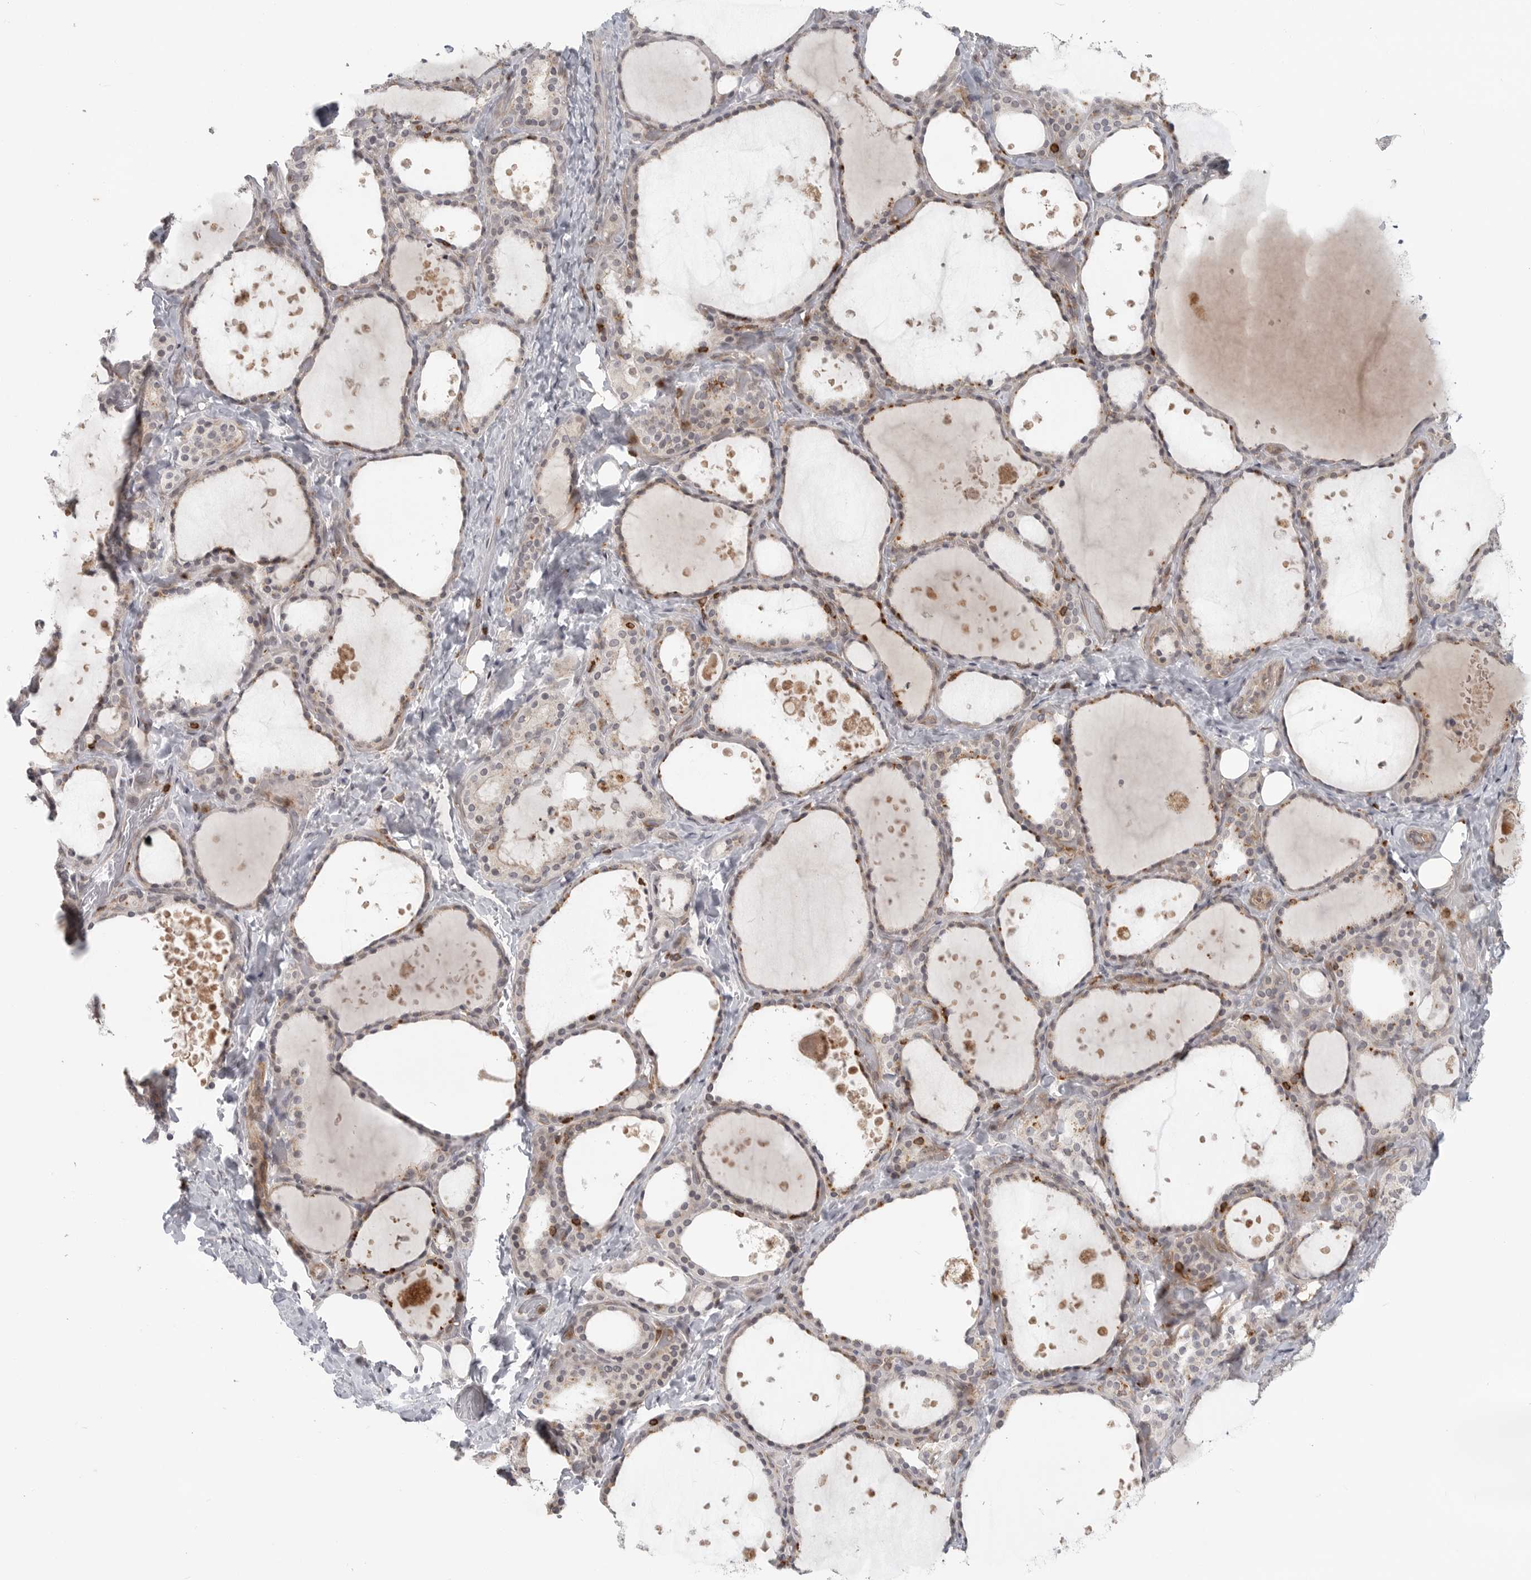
{"staining": {"intensity": "weak", "quantity": "<25%", "location": "cytoplasmic/membranous"}, "tissue": "thyroid gland", "cell_type": "Glandular cells", "image_type": "normal", "snomed": [{"axis": "morphology", "description": "Normal tissue, NOS"}, {"axis": "topography", "description": "Thyroid gland"}], "caption": "DAB (3,3'-diaminobenzidine) immunohistochemical staining of benign human thyroid gland displays no significant expression in glandular cells. Brightfield microscopy of IHC stained with DAB (3,3'-diaminobenzidine) (brown) and hematoxylin (blue), captured at high magnification.", "gene": "SH3KBP1", "patient": {"sex": "female", "age": 44}}